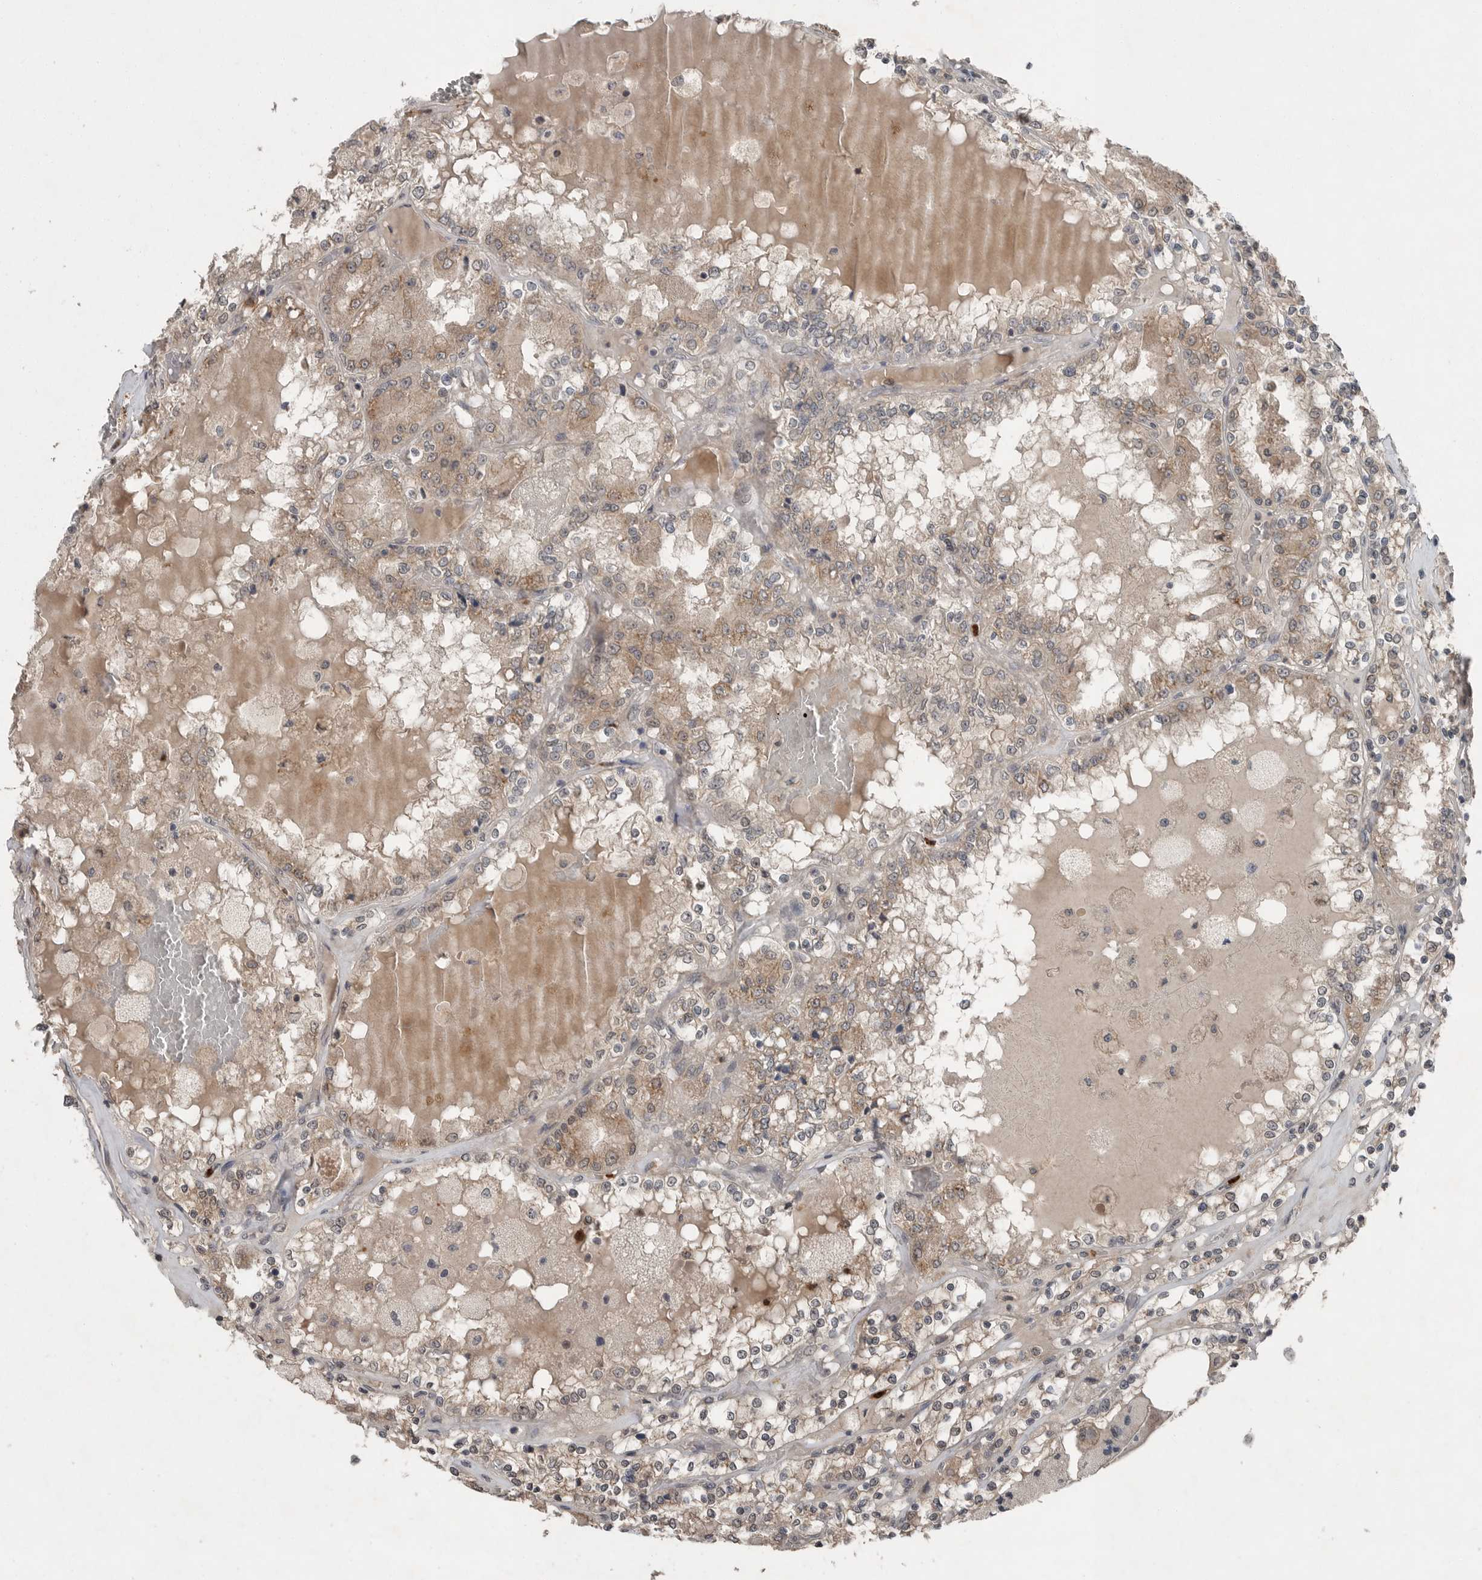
{"staining": {"intensity": "weak", "quantity": ">75%", "location": "cytoplasmic/membranous"}, "tissue": "renal cancer", "cell_type": "Tumor cells", "image_type": "cancer", "snomed": [{"axis": "morphology", "description": "Adenocarcinoma, NOS"}, {"axis": "topography", "description": "Kidney"}], "caption": "This is an image of IHC staining of renal cancer (adenocarcinoma), which shows weak staining in the cytoplasmic/membranous of tumor cells.", "gene": "SCP2", "patient": {"sex": "female", "age": 56}}